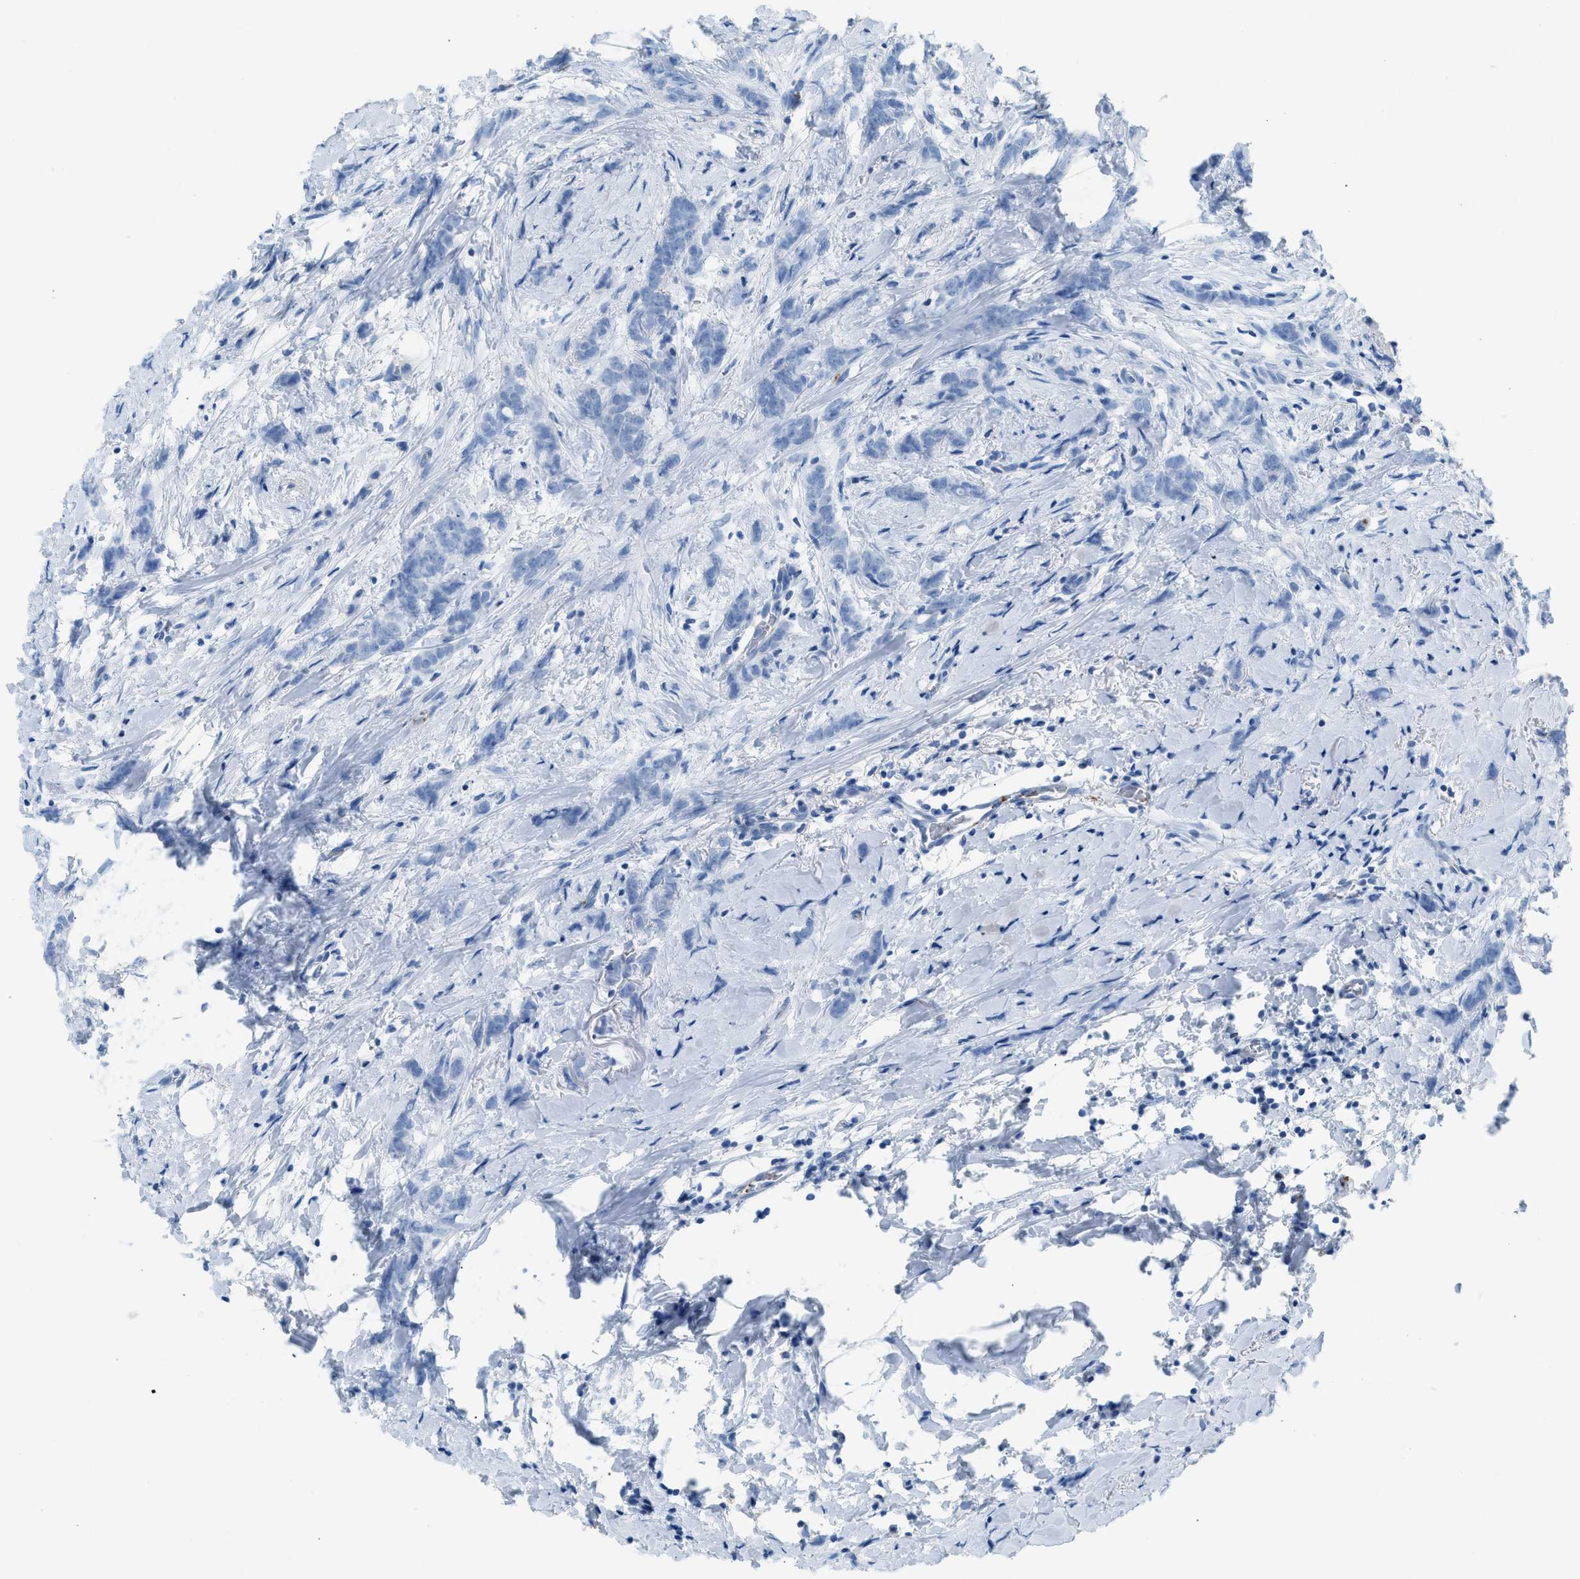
{"staining": {"intensity": "negative", "quantity": "none", "location": "none"}, "tissue": "breast cancer", "cell_type": "Tumor cells", "image_type": "cancer", "snomed": [{"axis": "morphology", "description": "Lobular carcinoma, in situ"}, {"axis": "morphology", "description": "Lobular carcinoma"}, {"axis": "topography", "description": "Breast"}], "caption": "Human lobular carcinoma (breast) stained for a protein using immunohistochemistry reveals no positivity in tumor cells.", "gene": "FAIM2", "patient": {"sex": "female", "age": 41}}